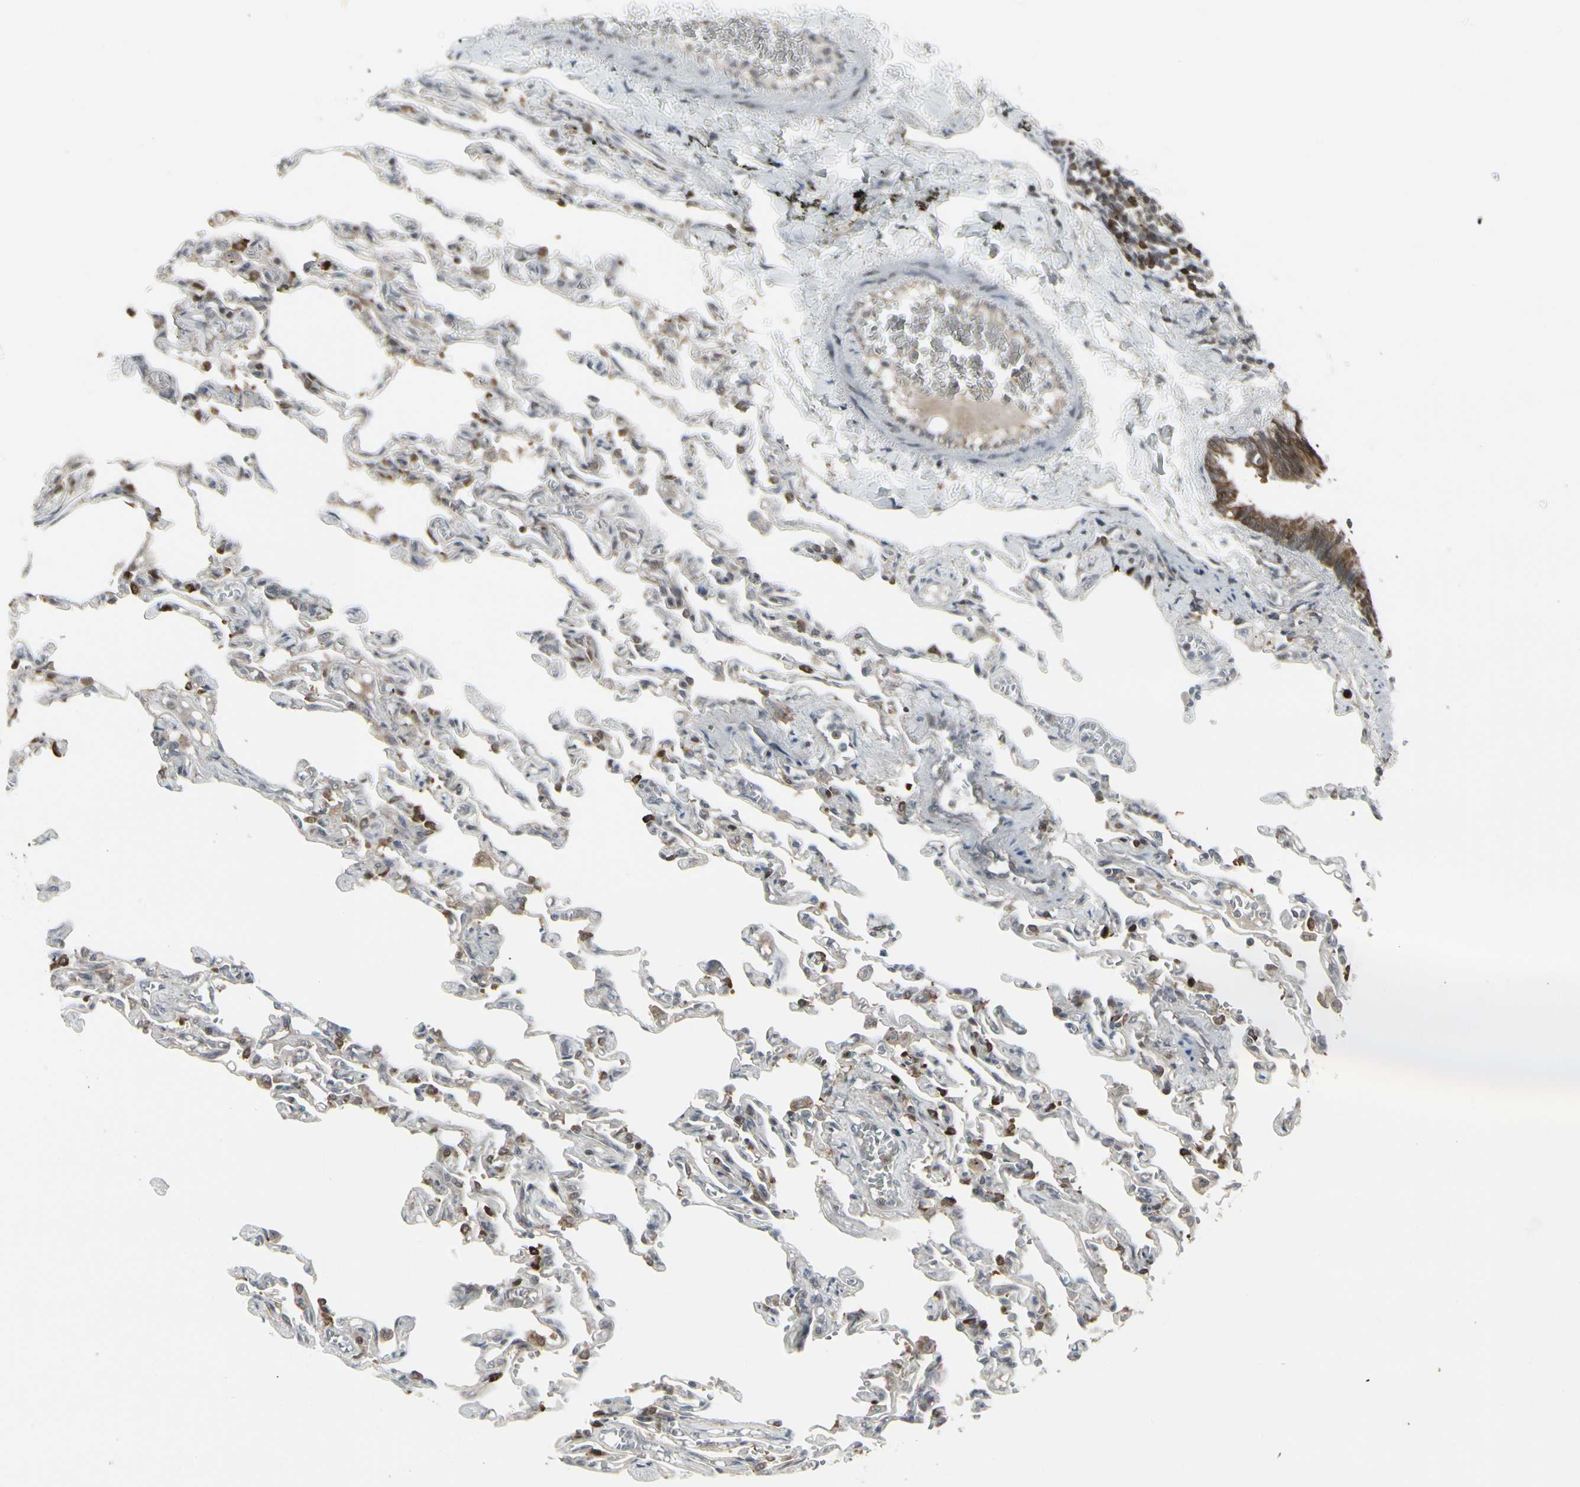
{"staining": {"intensity": "strong", "quantity": "<25%", "location": "cytoplasmic/membranous"}, "tissue": "lung", "cell_type": "Alveolar cells", "image_type": "normal", "snomed": [{"axis": "morphology", "description": "Normal tissue, NOS"}, {"axis": "topography", "description": "Lung"}], "caption": "The image displays immunohistochemical staining of benign lung. There is strong cytoplasmic/membranous positivity is identified in approximately <25% of alveolar cells. The protein is shown in brown color, while the nuclei are stained blue.", "gene": "IGFBP6", "patient": {"sex": "male", "age": 21}}